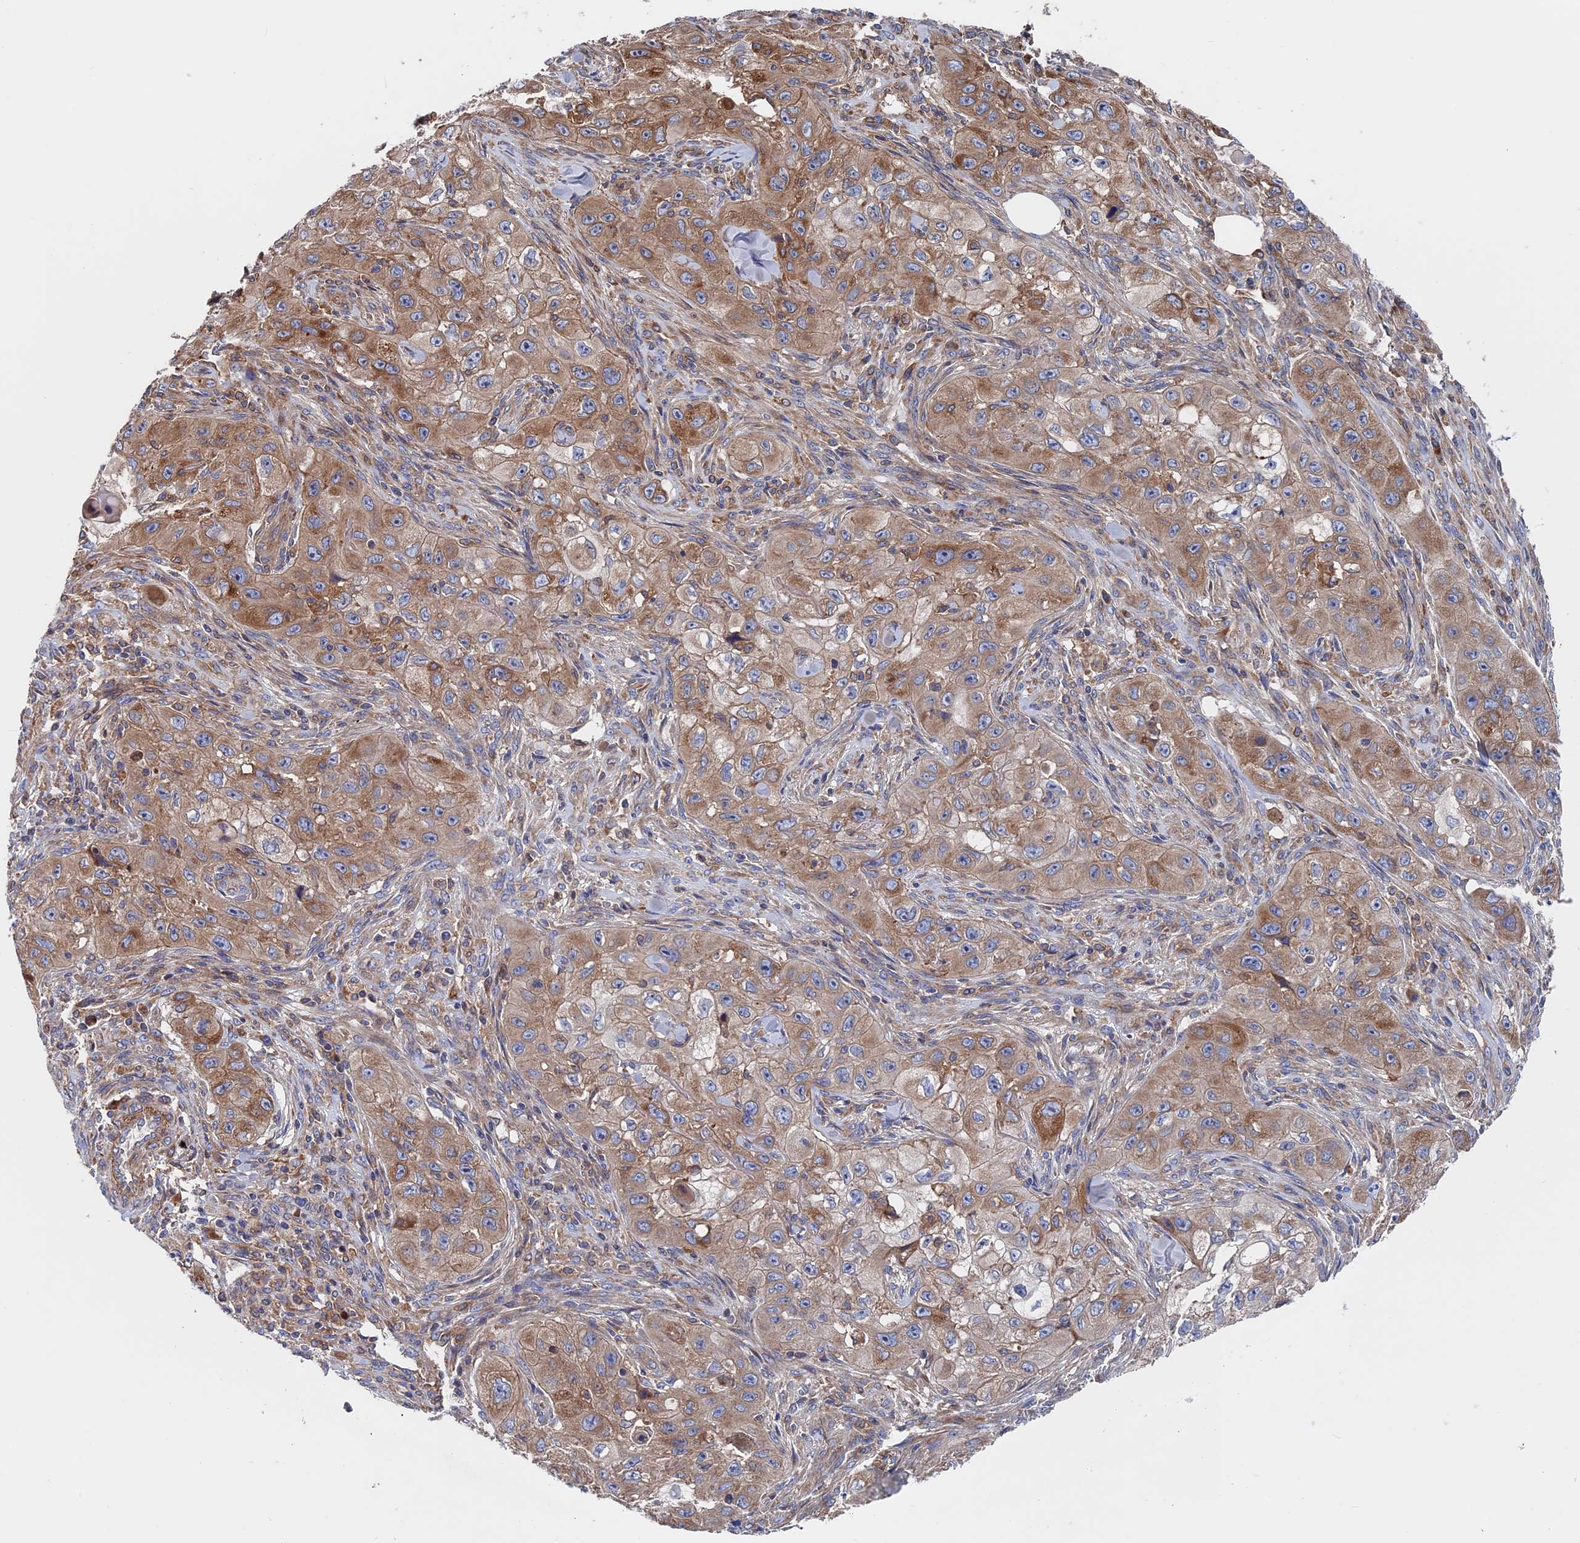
{"staining": {"intensity": "moderate", "quantity": ">75%", "location": "cytoplasmic/membranous"}, "tissue": "skin cancer", "cell_type": "Tumor cells", "image_type": "cancer", "snomed": [{"axis": "morphology", "description": "Squamous cell carcinoma, NOS"}, {"axis": "topography", "description": "Skin"}, {"axis": "topography", "description": "Subcutis"}], "caption": "Protein staining of skin squamous cell carcinoma tissue shows moderate cytoplasmic/membranous positivity in approximately >75% of tumor cells. The staining was performed using DAB, with brown indicating positive protein expression. Nuclei are stained blue with hematoxylin.", "gene": "DNAJC3", "patient": {"sex": "male", "age": 73}}